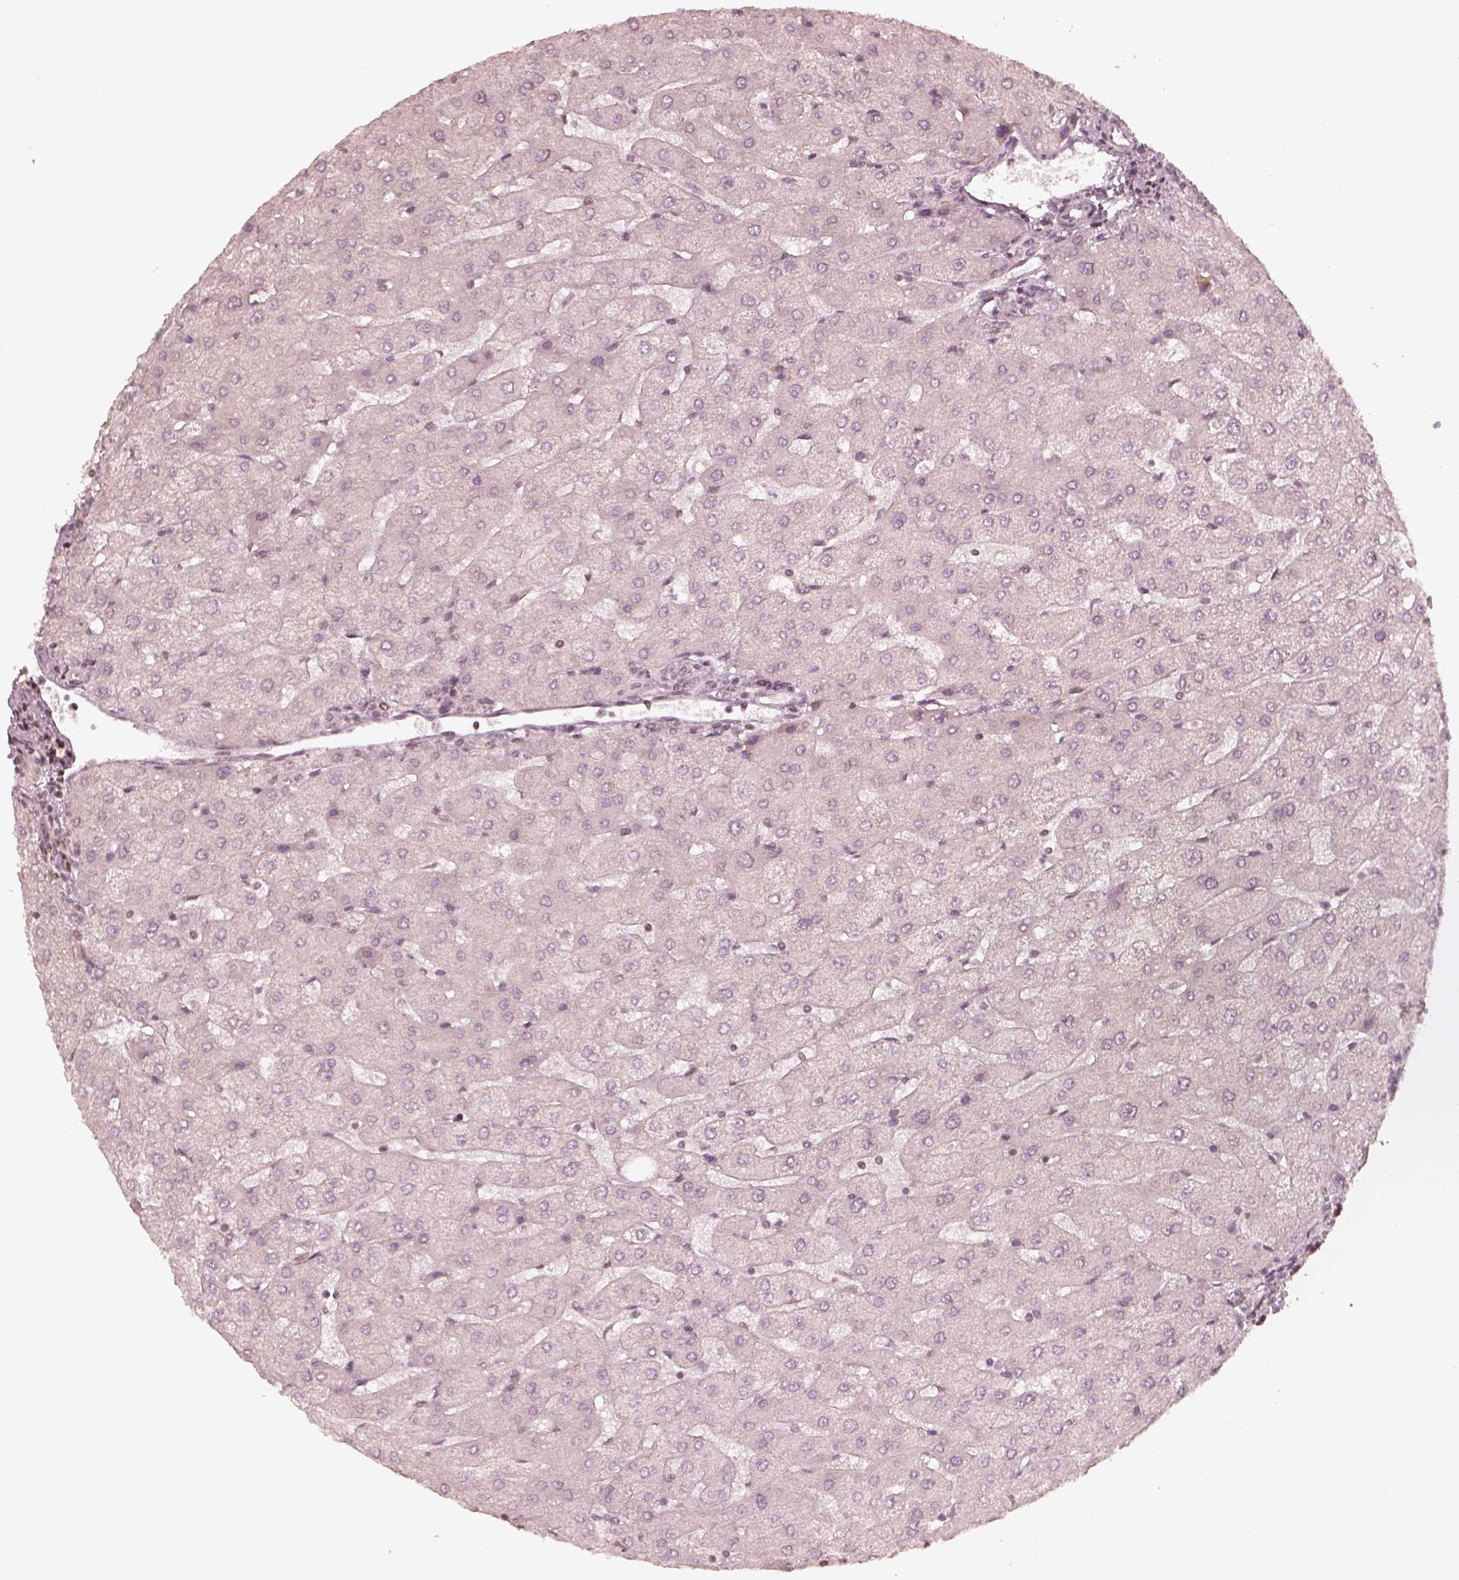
{"staining": {"intensity": "negative", "quantity": "none", "location": "none"}, "tissue": "liver", "cell_type": "Cholangiocytes", "image_type": "normal", "snomed": [{"axis": "morphology", "description": "Normal tissue, NOS"}, {"axis": "topography", "description": "Liver"}], "caption": "Liver was stained to show a protein in brown. There is no significant expression in cholangiocytes. (Brightfield microscopy of DAB IHC at high magnification).", "gene": "GMEB2", "patient": {"sex": "male", "age": 67}}